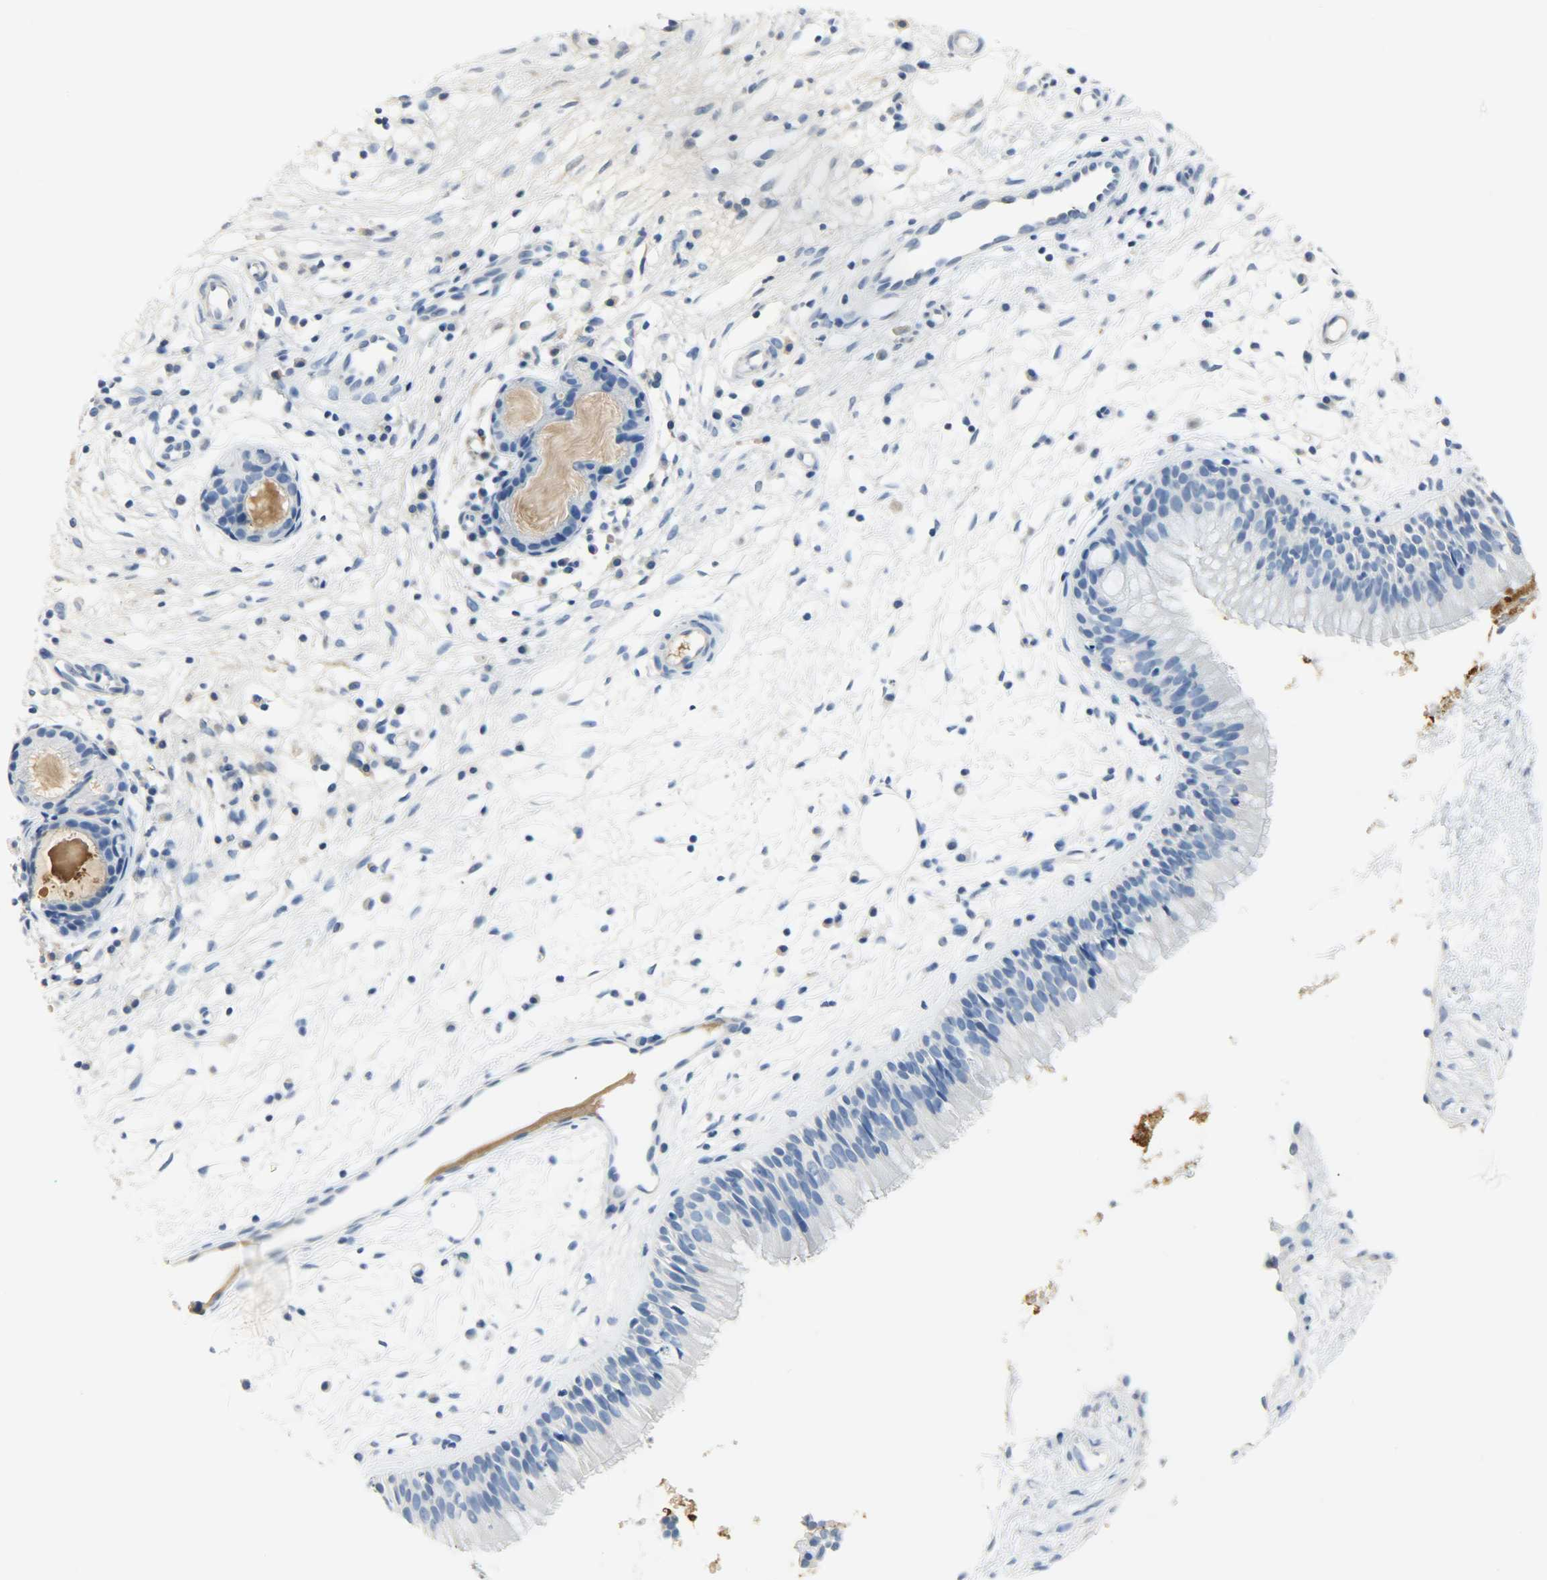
{"staining": {"intensity": "moderate", "quantity": "<25%", "location": "cytoplasmic/membranous"}, "tissue": "nasopharynx", "cell_type": "Respiratory epithelial cells", "image_type": "normal", "snomed": [{"axis": "morphology", "description": "Normal tissue, NOS"}, {"axis": "topography", "description": "Nasopharynx"}], "caption": "Human nasopharynx stained for a protein (brown) reveals moderate cytoplasmic/membranous positive expression in about <25% of respiratory epithelial cells.", "gene": "CRP", "patient": {"sex": "male", "age": 21}}